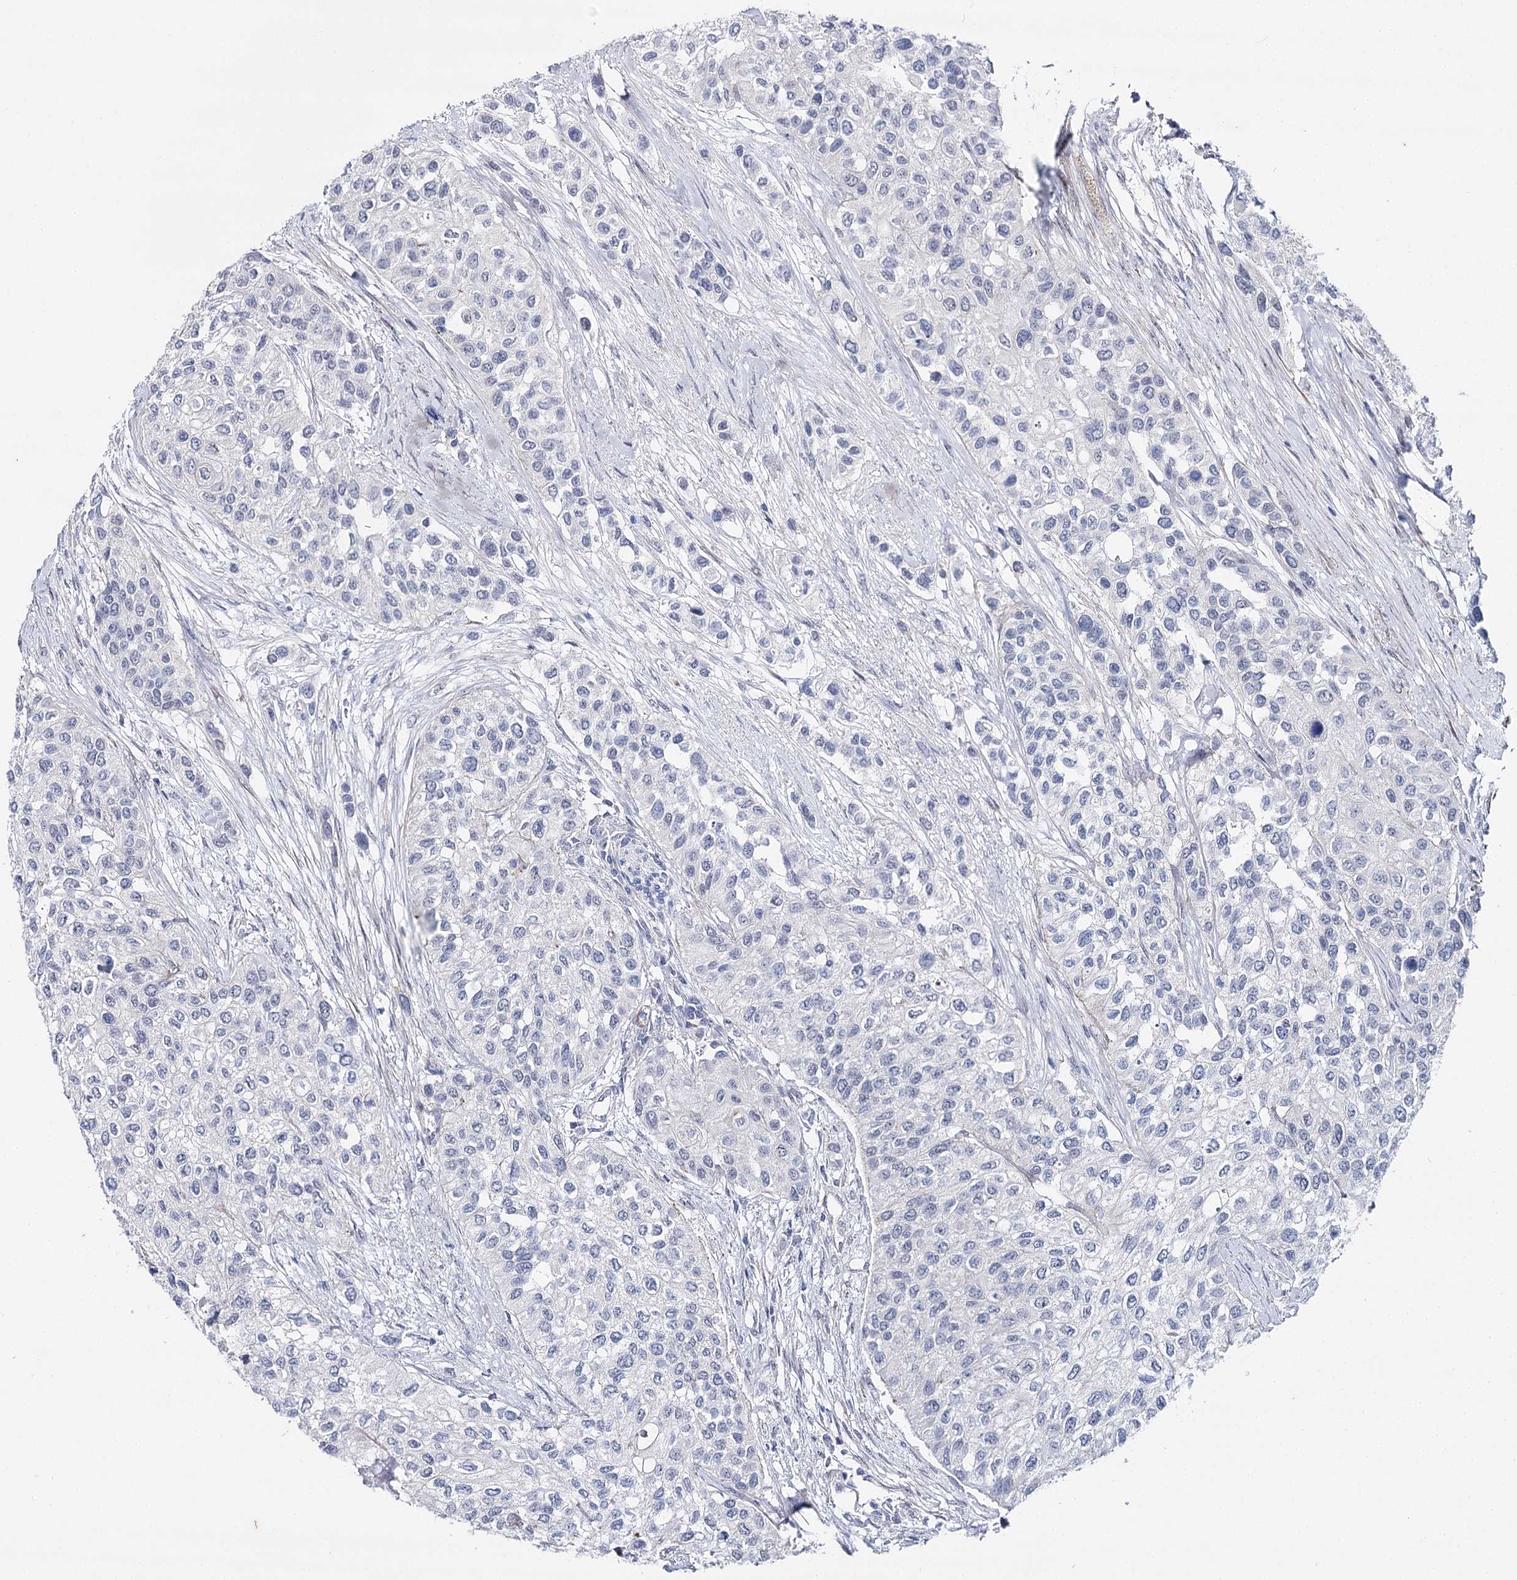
{"staining": {"intensity": "negative", "quantity": "none", "location": "none"}, "tissue": "urothelial cancer", "cell_type": "Tumor cells", "image_type": "cancer", "snomed": [{"axis": "morphology", "description": "Normal tissue, NOS"}, {"axis": "morphology", "description": "Urothelial carcinoma, High grade"}, {"axis": "topography", "description": "Vascular tissue"}, {"axis": "topography", "description": "Urinary bladder"}], "caption": "Tumor cells show no significant protein positivity in urothelial carcinoma (high-grade).", "gene": "AGXT2", "patient": {"sex": "female", "age": 56}}